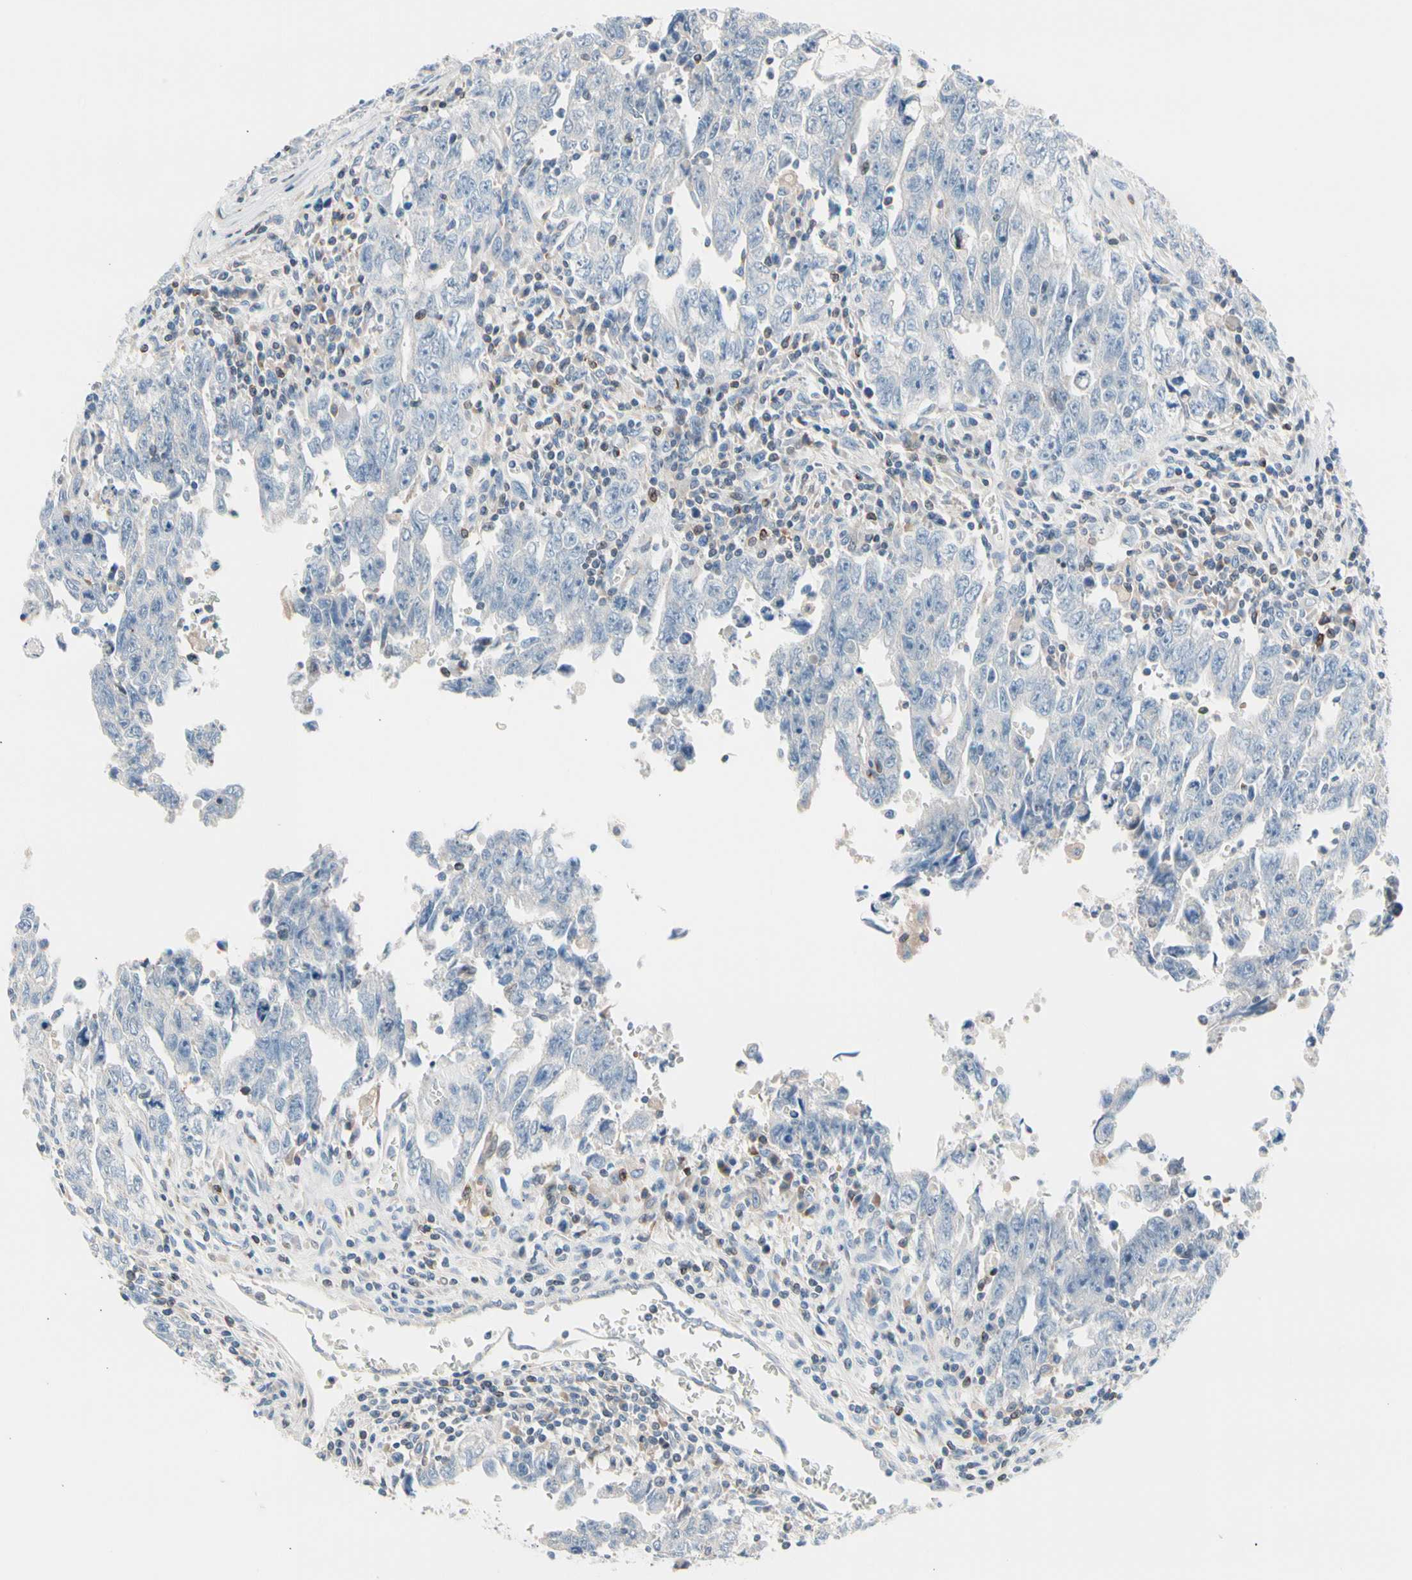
{"staining": {"intensity": "negative", "quantity": "none", "location": "none"}, "tissue": "testis cancer", "cell_type": "Tumor cells", "image_type": "cancer", "snomed": [{"axis": "morphology", "description": "Carcinoma, Embryonal, NOS"}, {"axis": "topography", "description": "Testis"}], "caption": "This is an immunohistochemistry (IHC) image of human testis cancer. There is no staining in tumor cells.", "gene": "MAP3K3", "patient": {"sex": "male", "age": 28}}